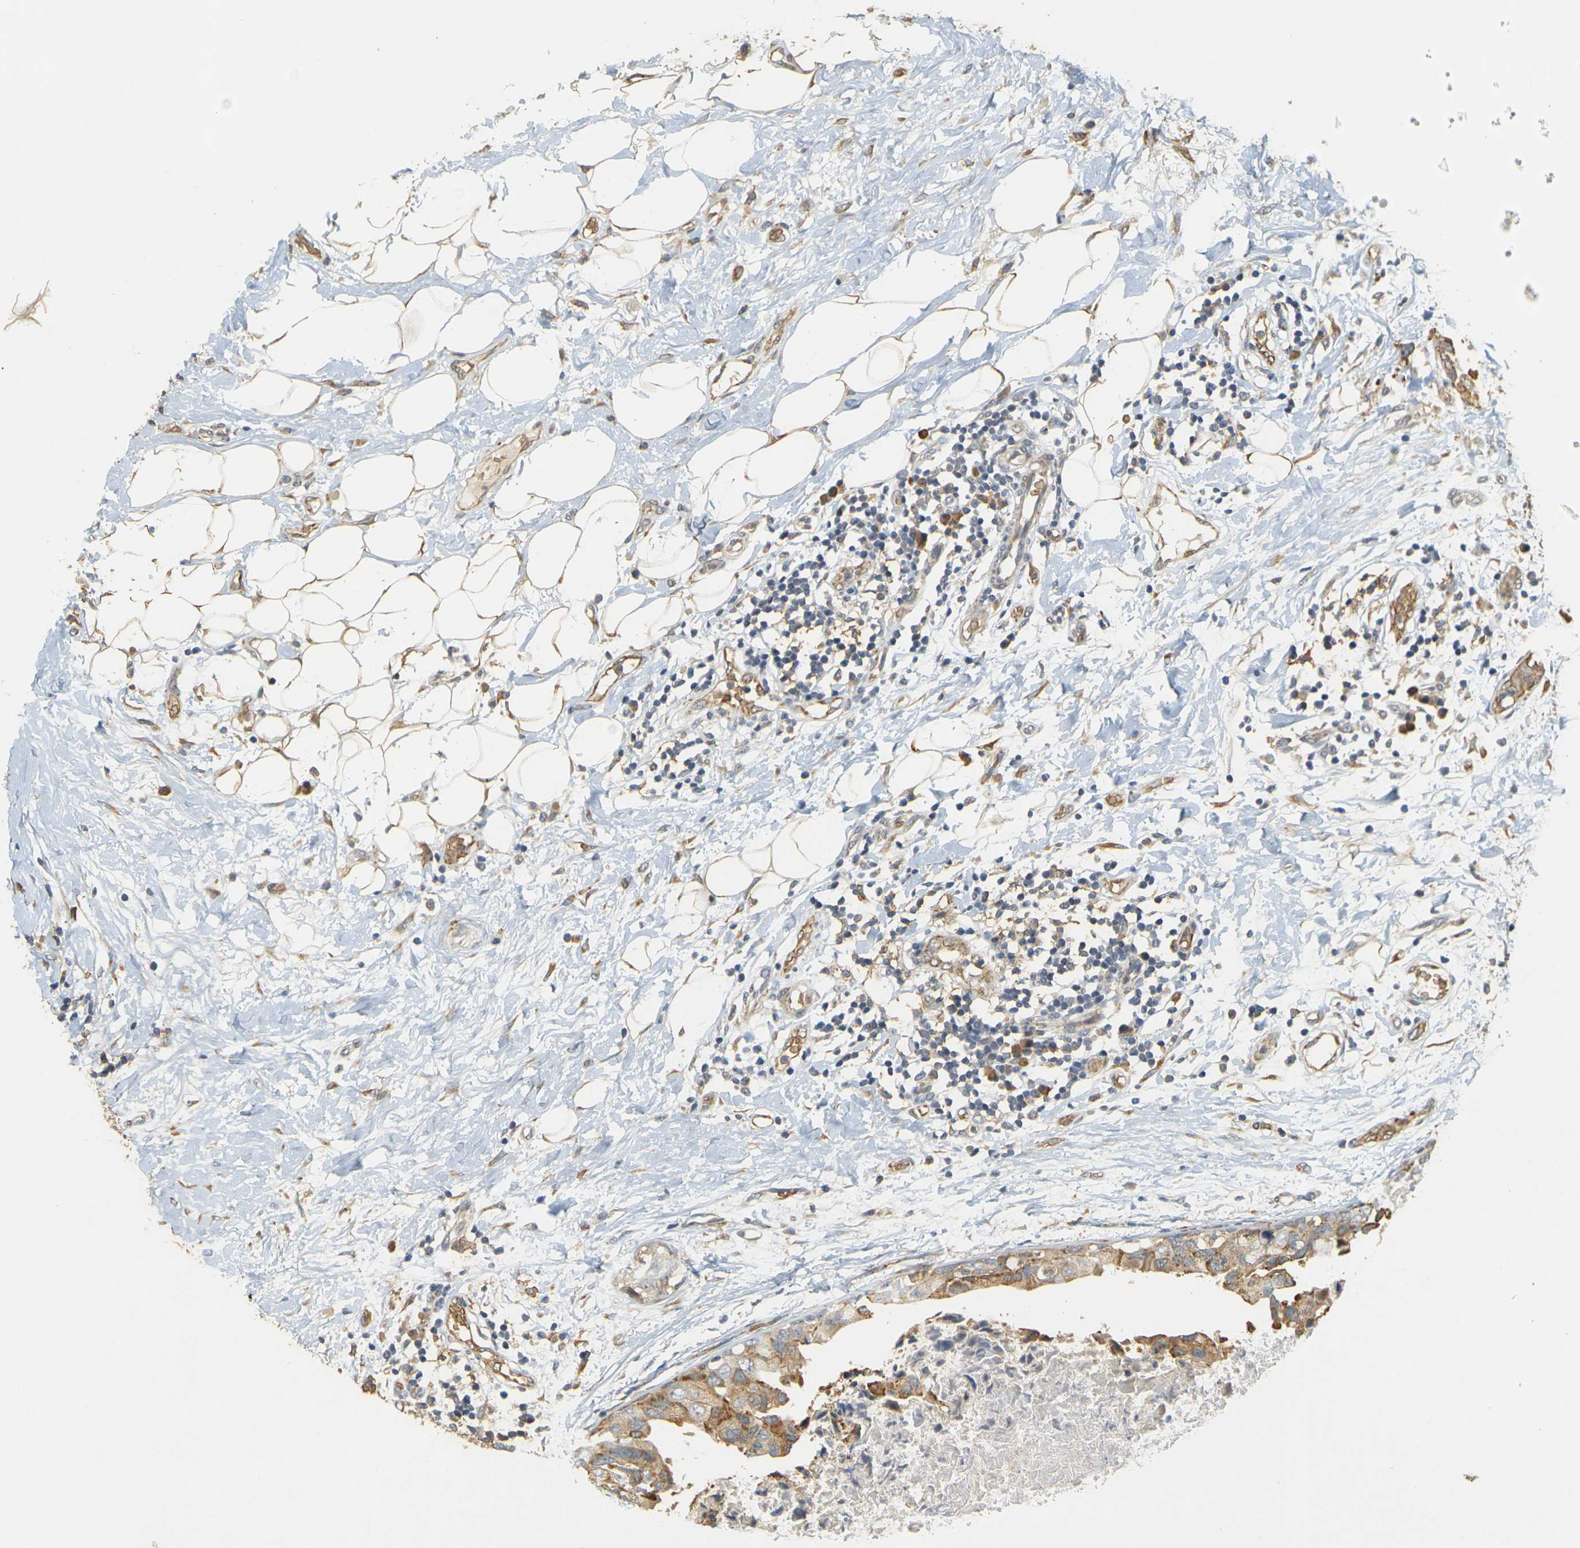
{"staining": {"intensity": "weak", "quantity": ">75%", "location": "cytoplasmic/membranous"}, "tissue": "breast cancer", "cell_type": "Tumor cells", "image_type": "cancer", "snomed": [{"axis": "morphology", "description": "Duct carcinoma"}, {"axis": "topography", "description": "Breast"}], "caption": "Approximately >75% of tumor cells in breast cancer (infiltrating ductal carcinoma) reveal weak cytoplasmic/membranous protein positivity as visualized by brown immunohistochemical staining.", "gene": "MEGF9", "patient": {"sex": "female", "age": 40}}